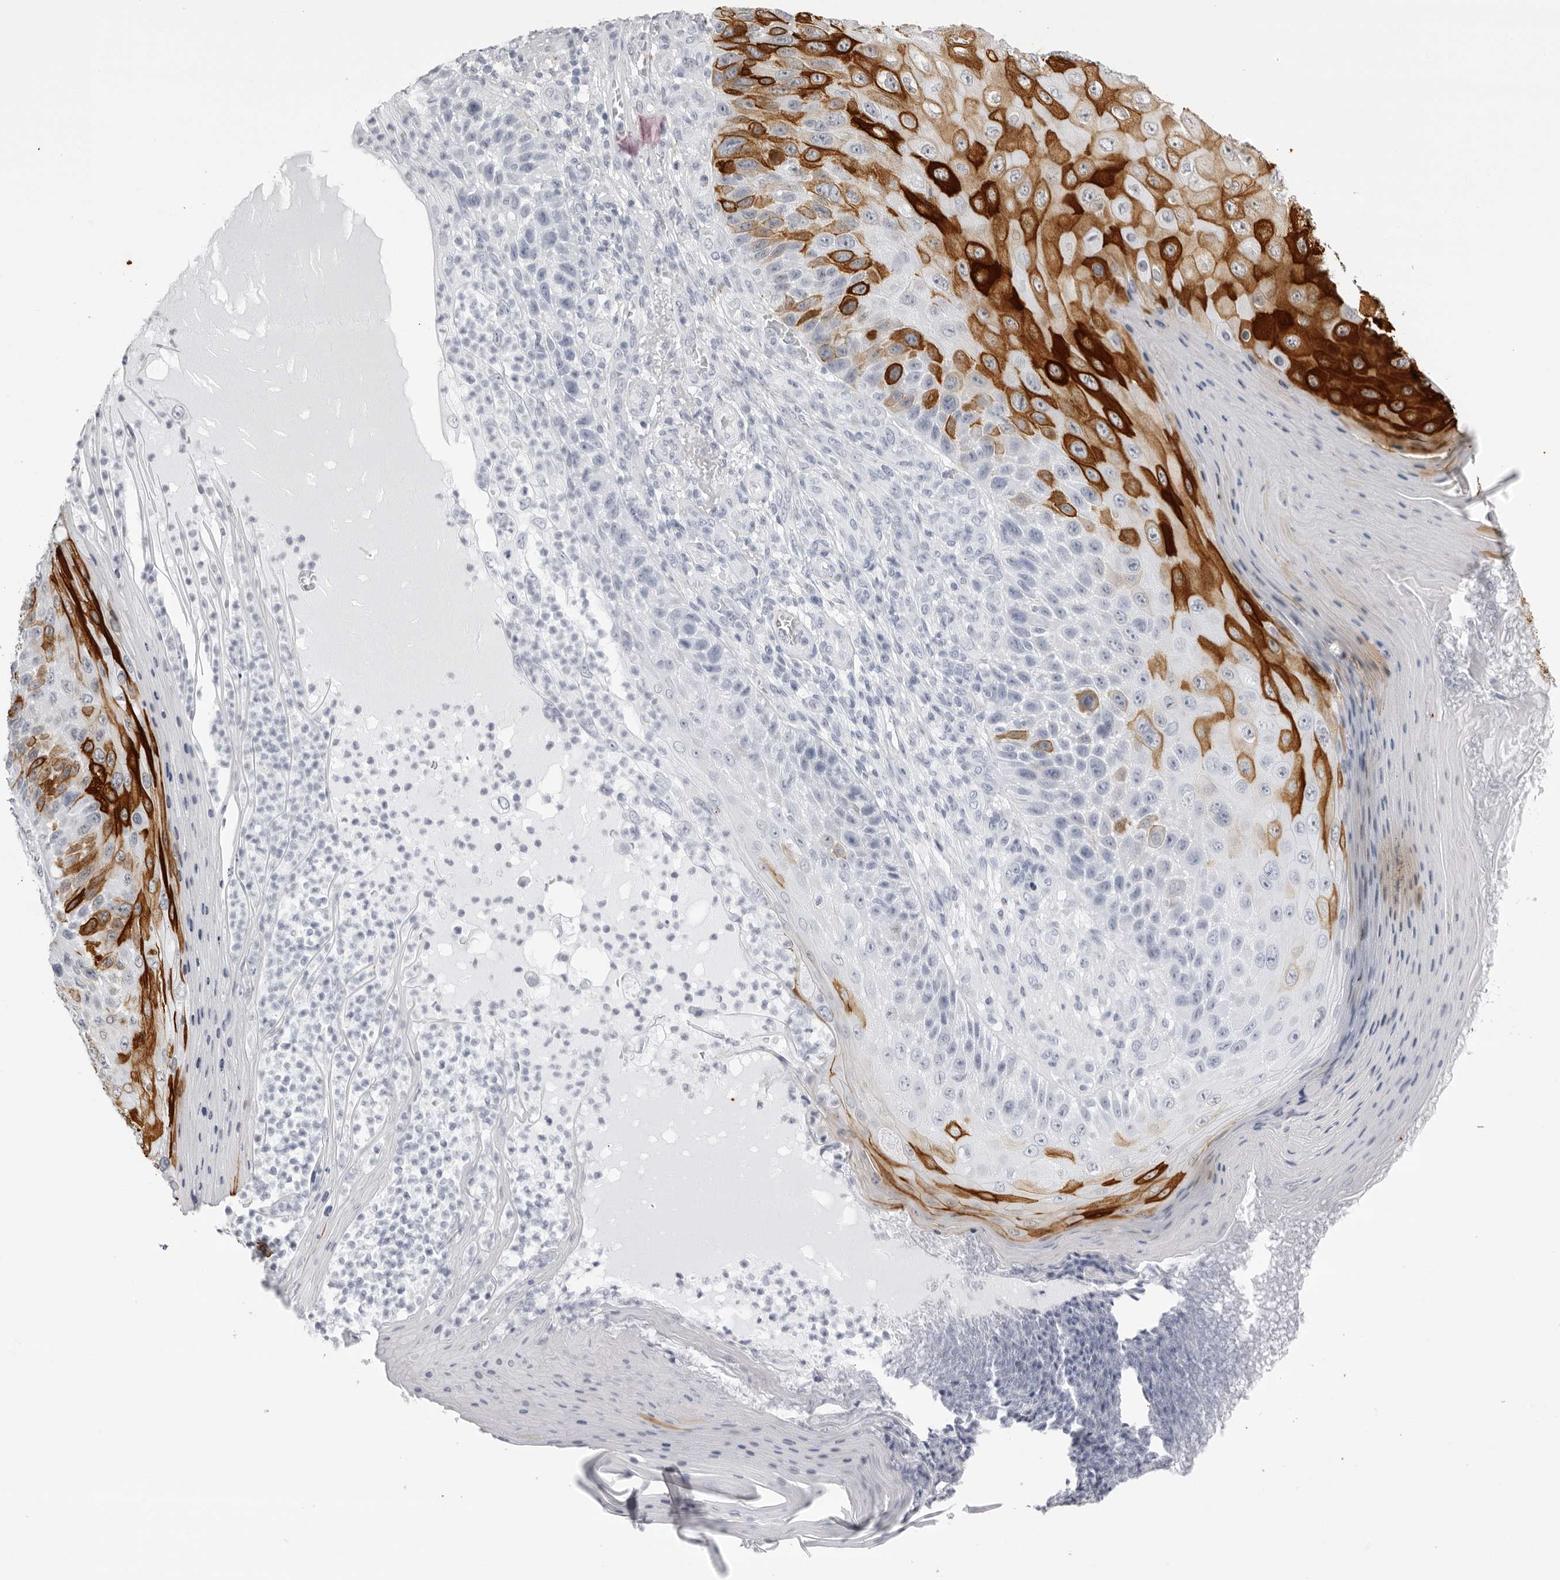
{"staining": {"intensity": "strong", "quantity": "25%-75%", "location": "cytoplasmic/membranous"}, "tissue": "skin cancer", "cell_type": "Tumor cells", "image_type": "cancer", "snomed": [{"axis": "morphology", "description": "Squamous cell carcinoma, NOS"}, {"axis": "topography", "description": "Skin"}], "caption": "Immunohistochemical staining of skin cancer (squamous cell carcinoma) displays high levels of strong cytoplasmic/membranous staining in approximately 25%-75% of tumor cells. Nuclei are stained in blue.", "gene": "KLK9", "patient": {"sex": "female", "age": 88}}